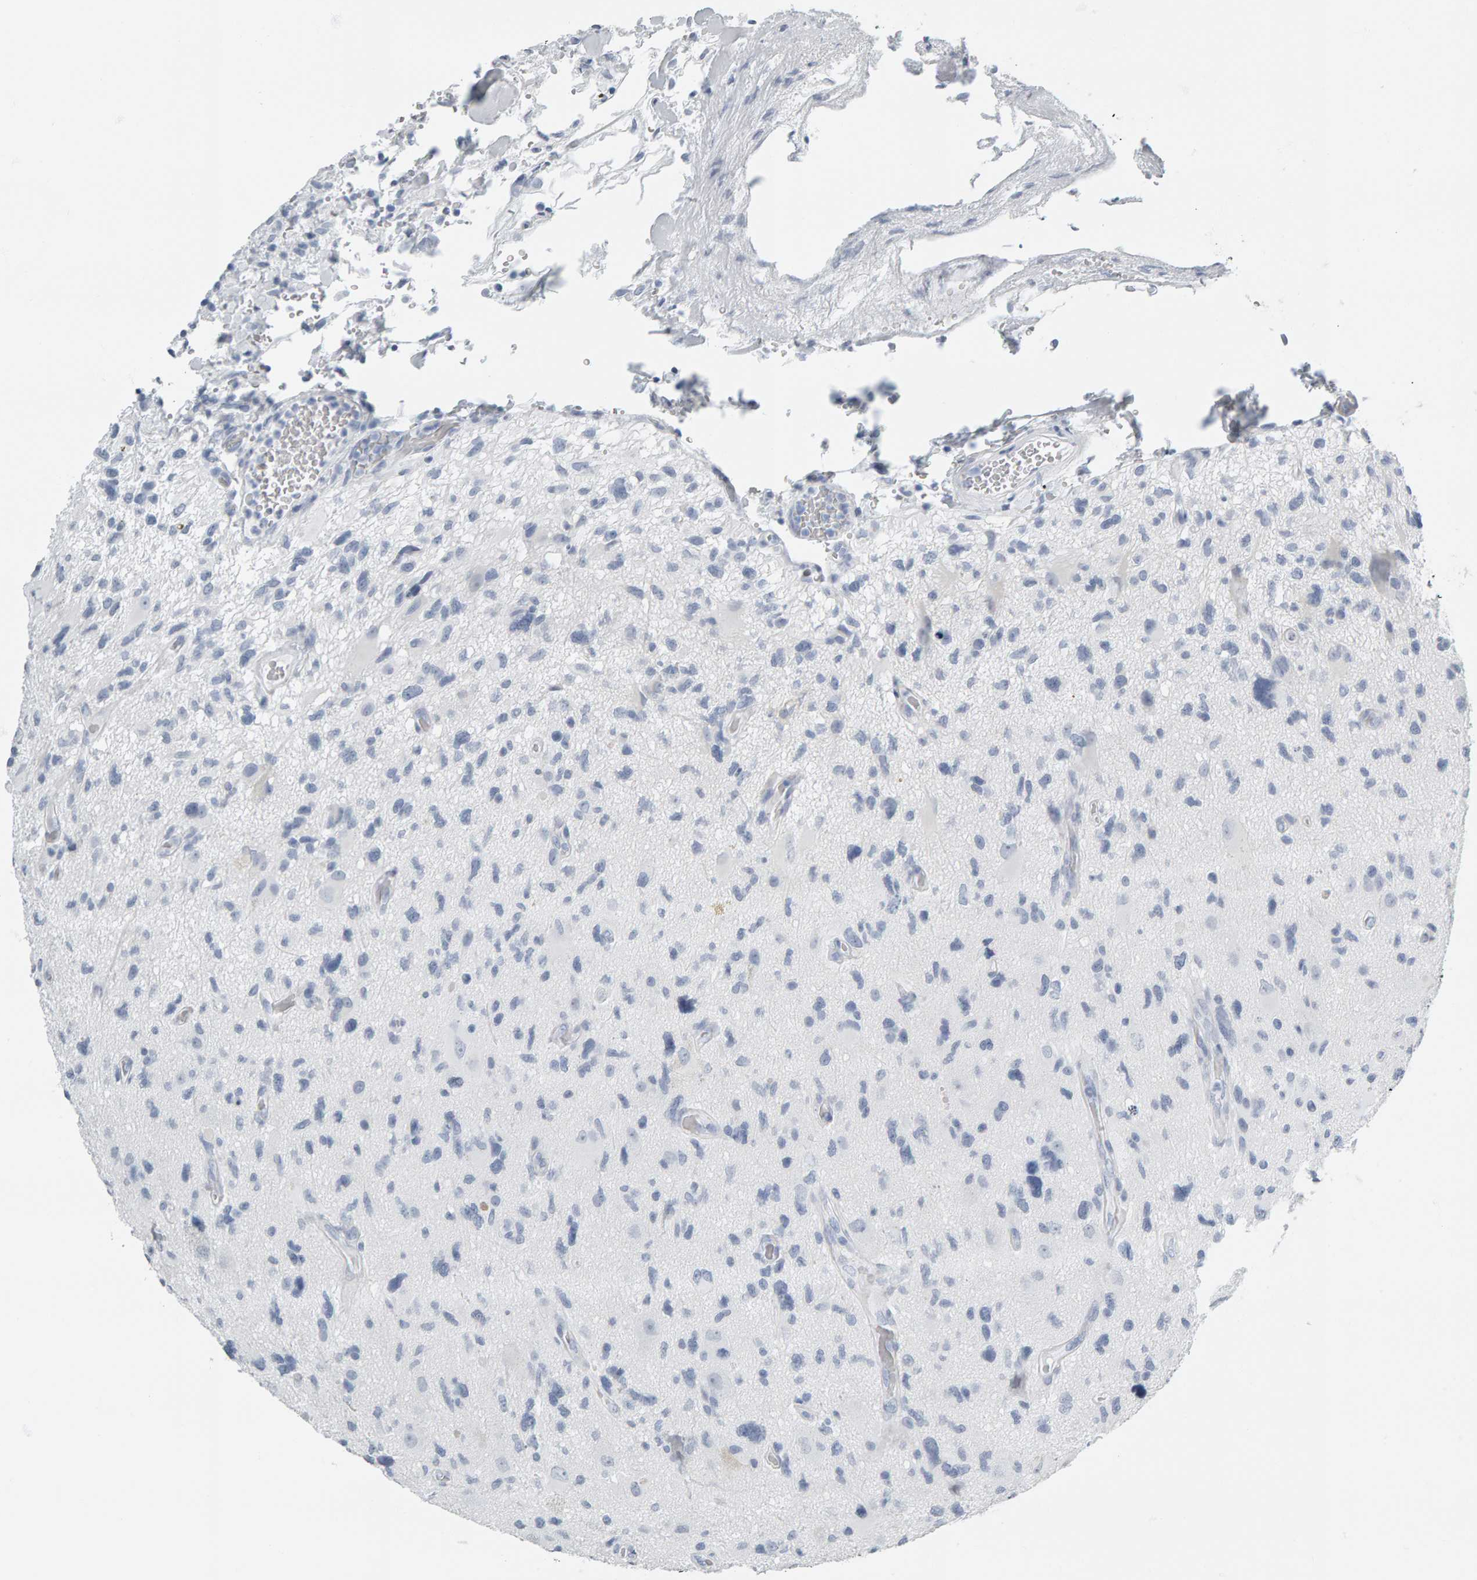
{"staining": {"intensity": "negative", "quantity": "none", "location": "none"}, "tissue": "glioma", "cell_type": "Tumor cells", "image_type": "cancer", "snomed": [{"axis": "morphology", "description": "Glioma, malignant, High grade"}, {"axis": "topography", "description": "Brain"}], "caption": "Micrograph shows no protein expression in tumor cells of malignant glioma (high-grade) tissue. Brightfield microscopy of immunohistochemistry (IHC) stained with DAB (brown) and hematoxylin (blue), captured at high magnification.", "gene": "SPACA3", "patient": {"sex": "male", "age": 33}}